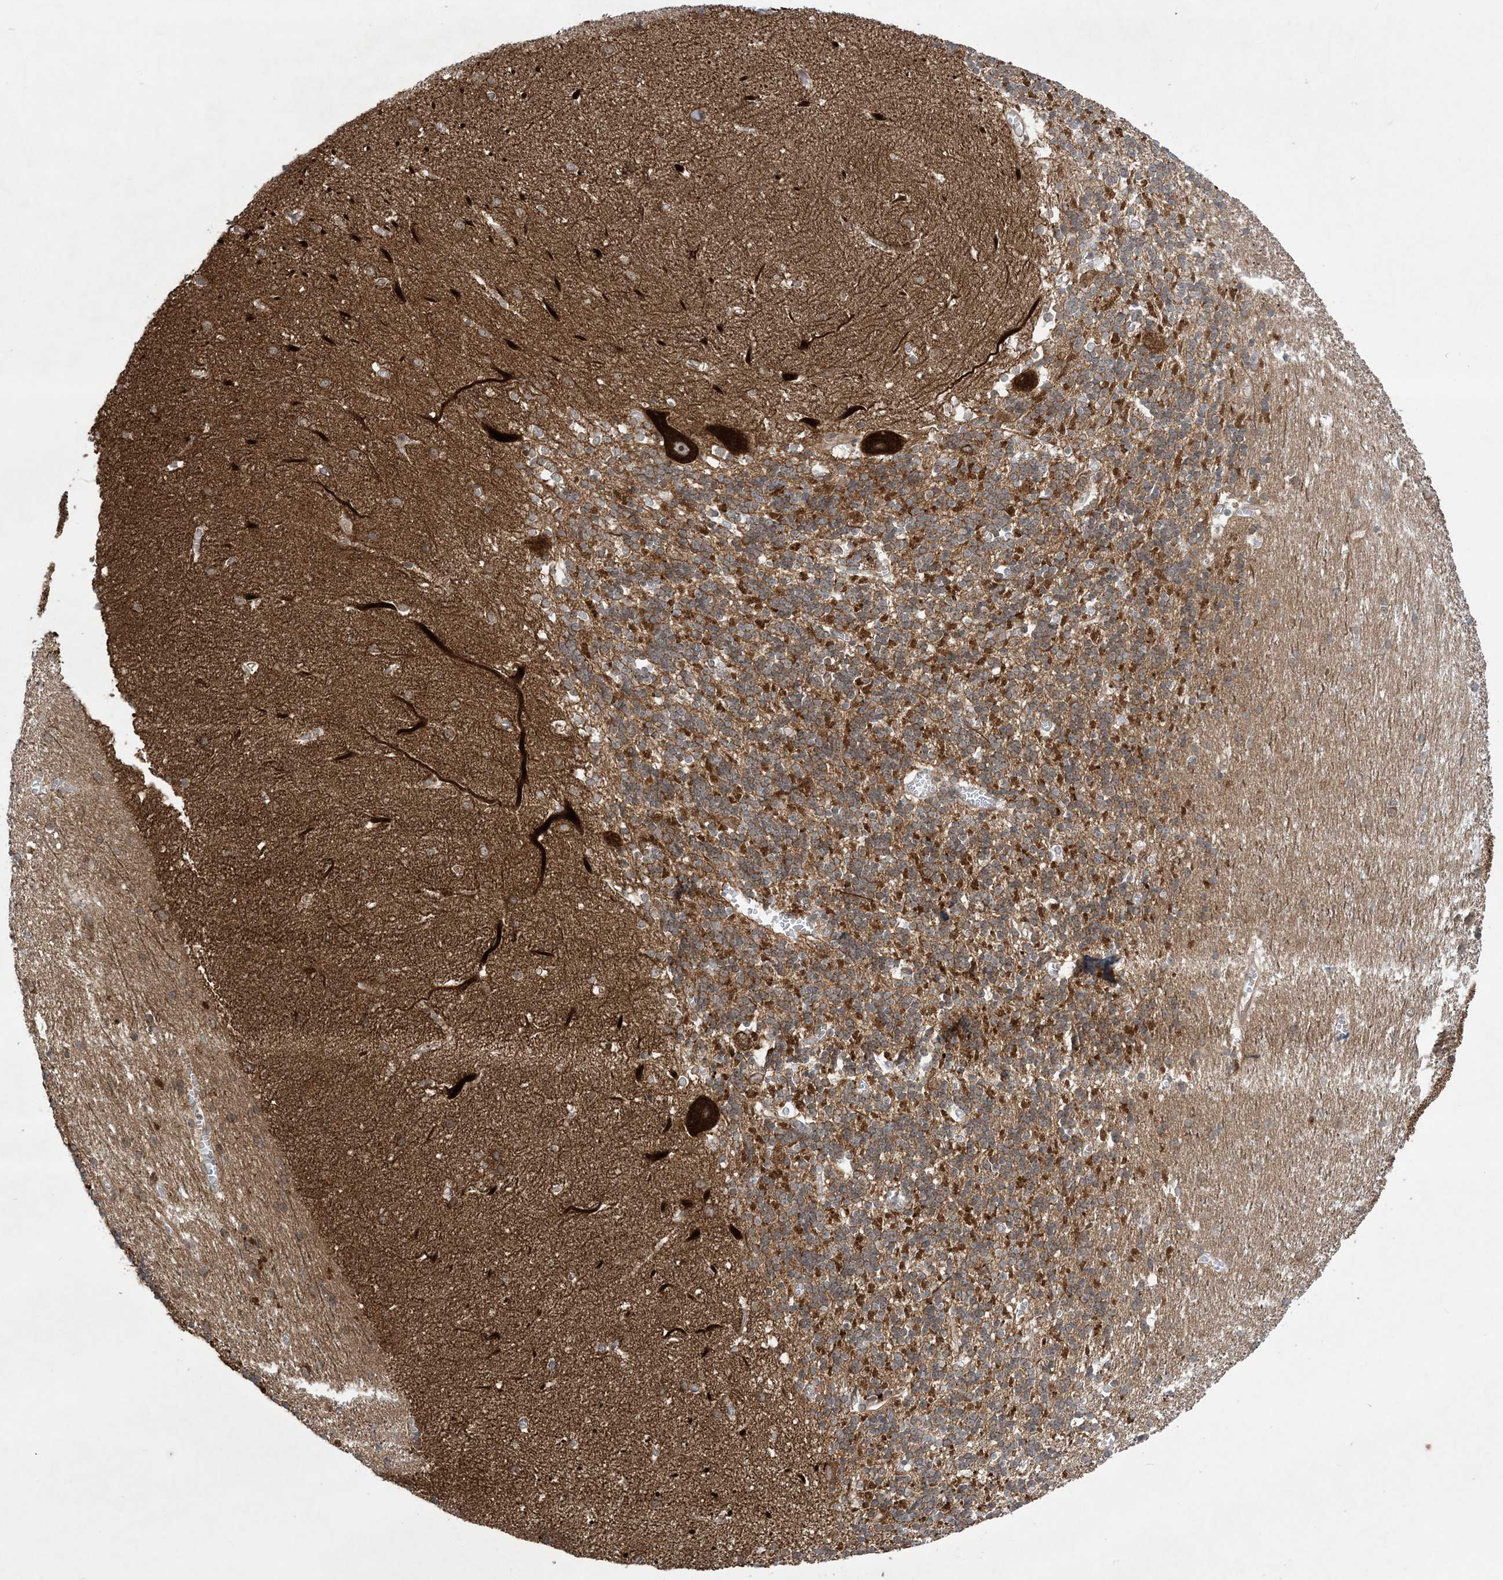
{"staining": {"intensity": "moderate", "quantity": ">75%", "location": "cytoplasmic/membranous"}, "tissue": "cerebellum", "cell_type": "Cells in granular layer", "image_type": "normal", "snomed": [{"axis": "morphology", "description": "Normal tissue, NOS"}, {"axis": "topography", "description": "Cerebellum"}], "caption": "Protein expression analysis of normal cerebellum exhibits moderate cytoplasmic/membranous staining in approximately >75% of cells in granular layer. The staining was performed using DAB (3,3'-diaminobenzidine) to visualize the protein expression in brown, while the nuclei were stained in blue with hematoxylin (Magnification: 20x).", "gene": "SOGA3", "patient": {"sex": "male", "age": 37}}